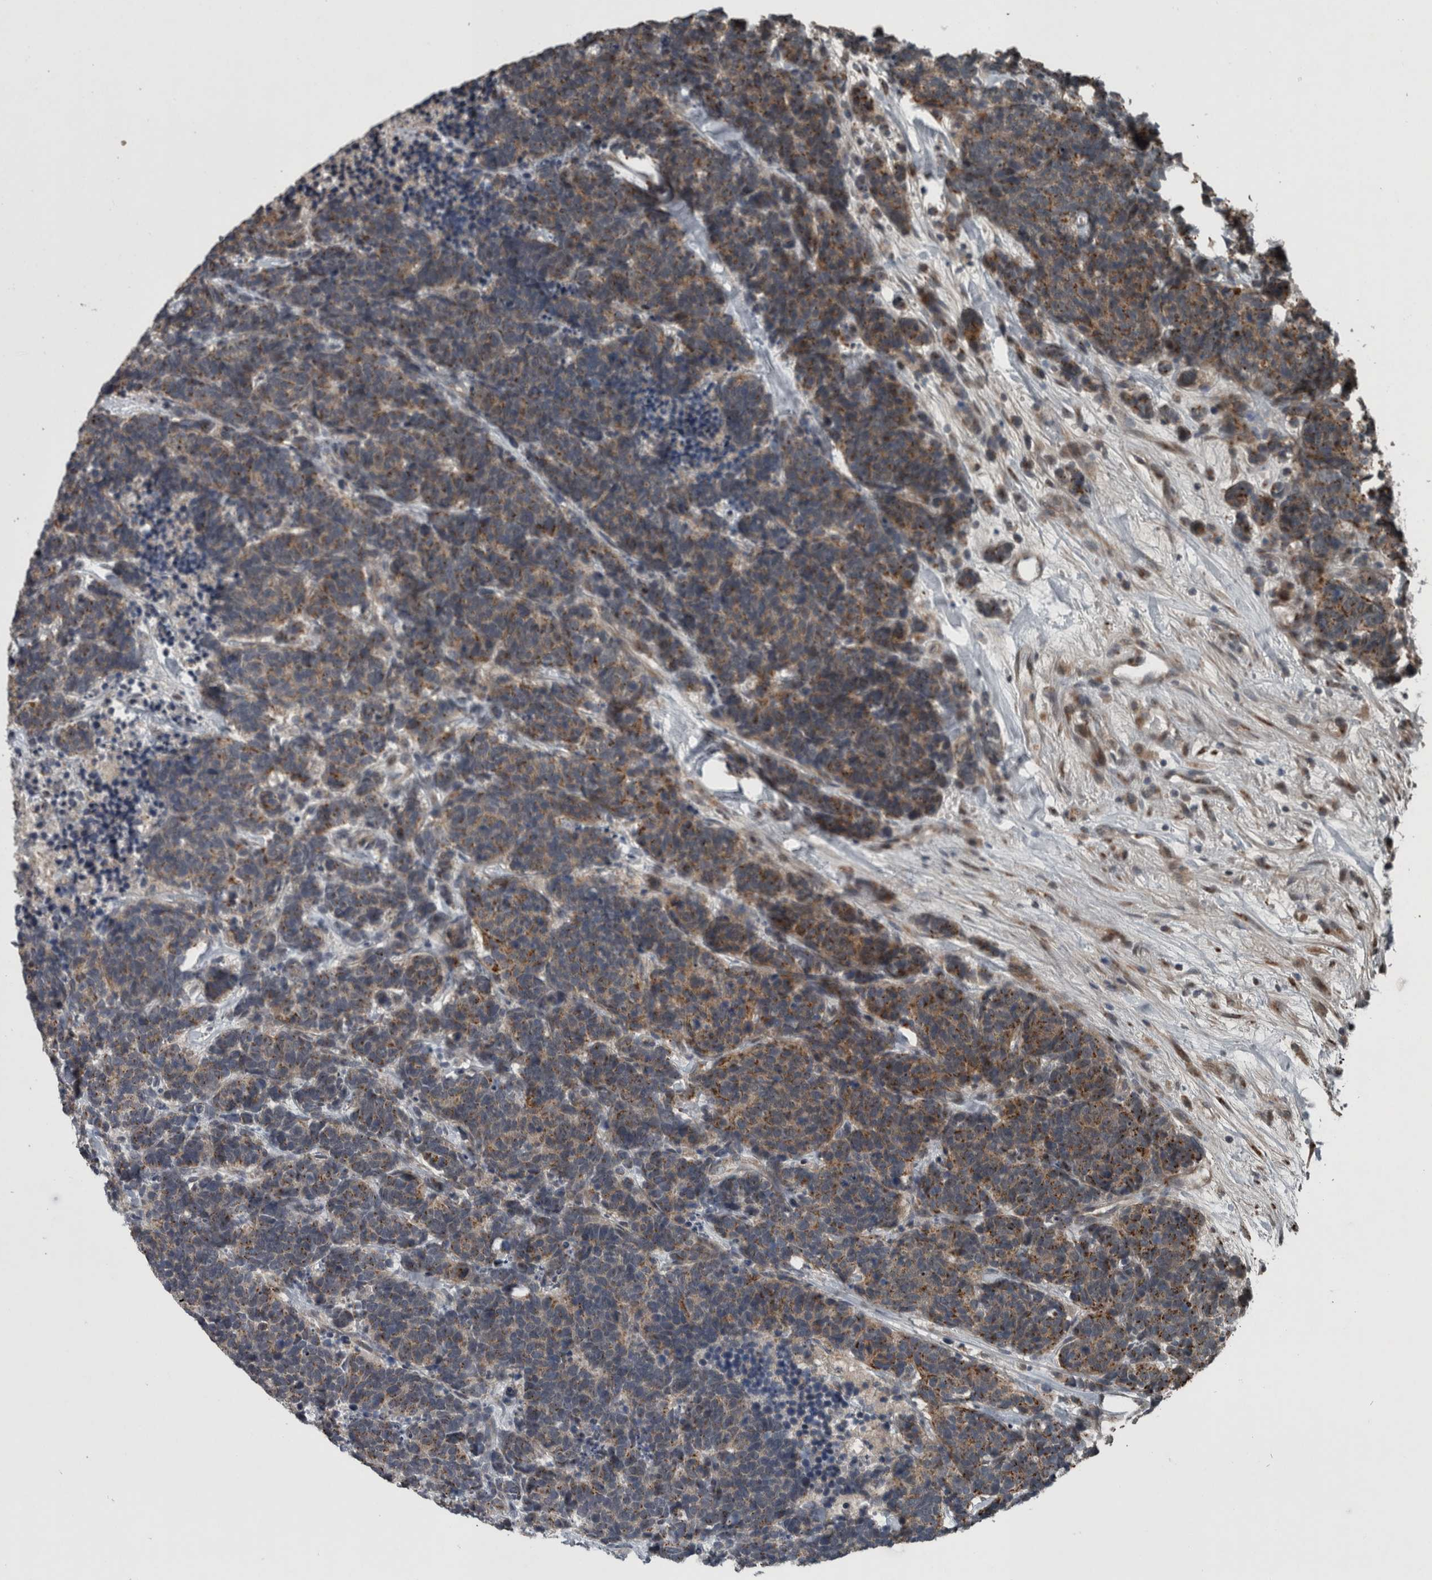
{"staining": {"intensity": "moderate", "quantity": "25%-75%", "location": "cytoplasmic/membranous"}, "tissue": "carcinoid", "cell_type": "Tumor cells", "image_type": "cancer", "snomed": [{"axis": "morphology", "description": "Carcinoma, NOS"}, {"axis": "morphology", "description": "Carcinoid, malignant, NOS"}, {"axis": "topography", "description": "Urinary bladder"}], "caption": "Immunohistochemical staining of carcinoid demonstrates moderate cytoplasmic/membranous protein staining in approximately 25%-75% of tumor cells.", "gene": "ZNF345", "patient": {"sex": "male", "age": 57}}